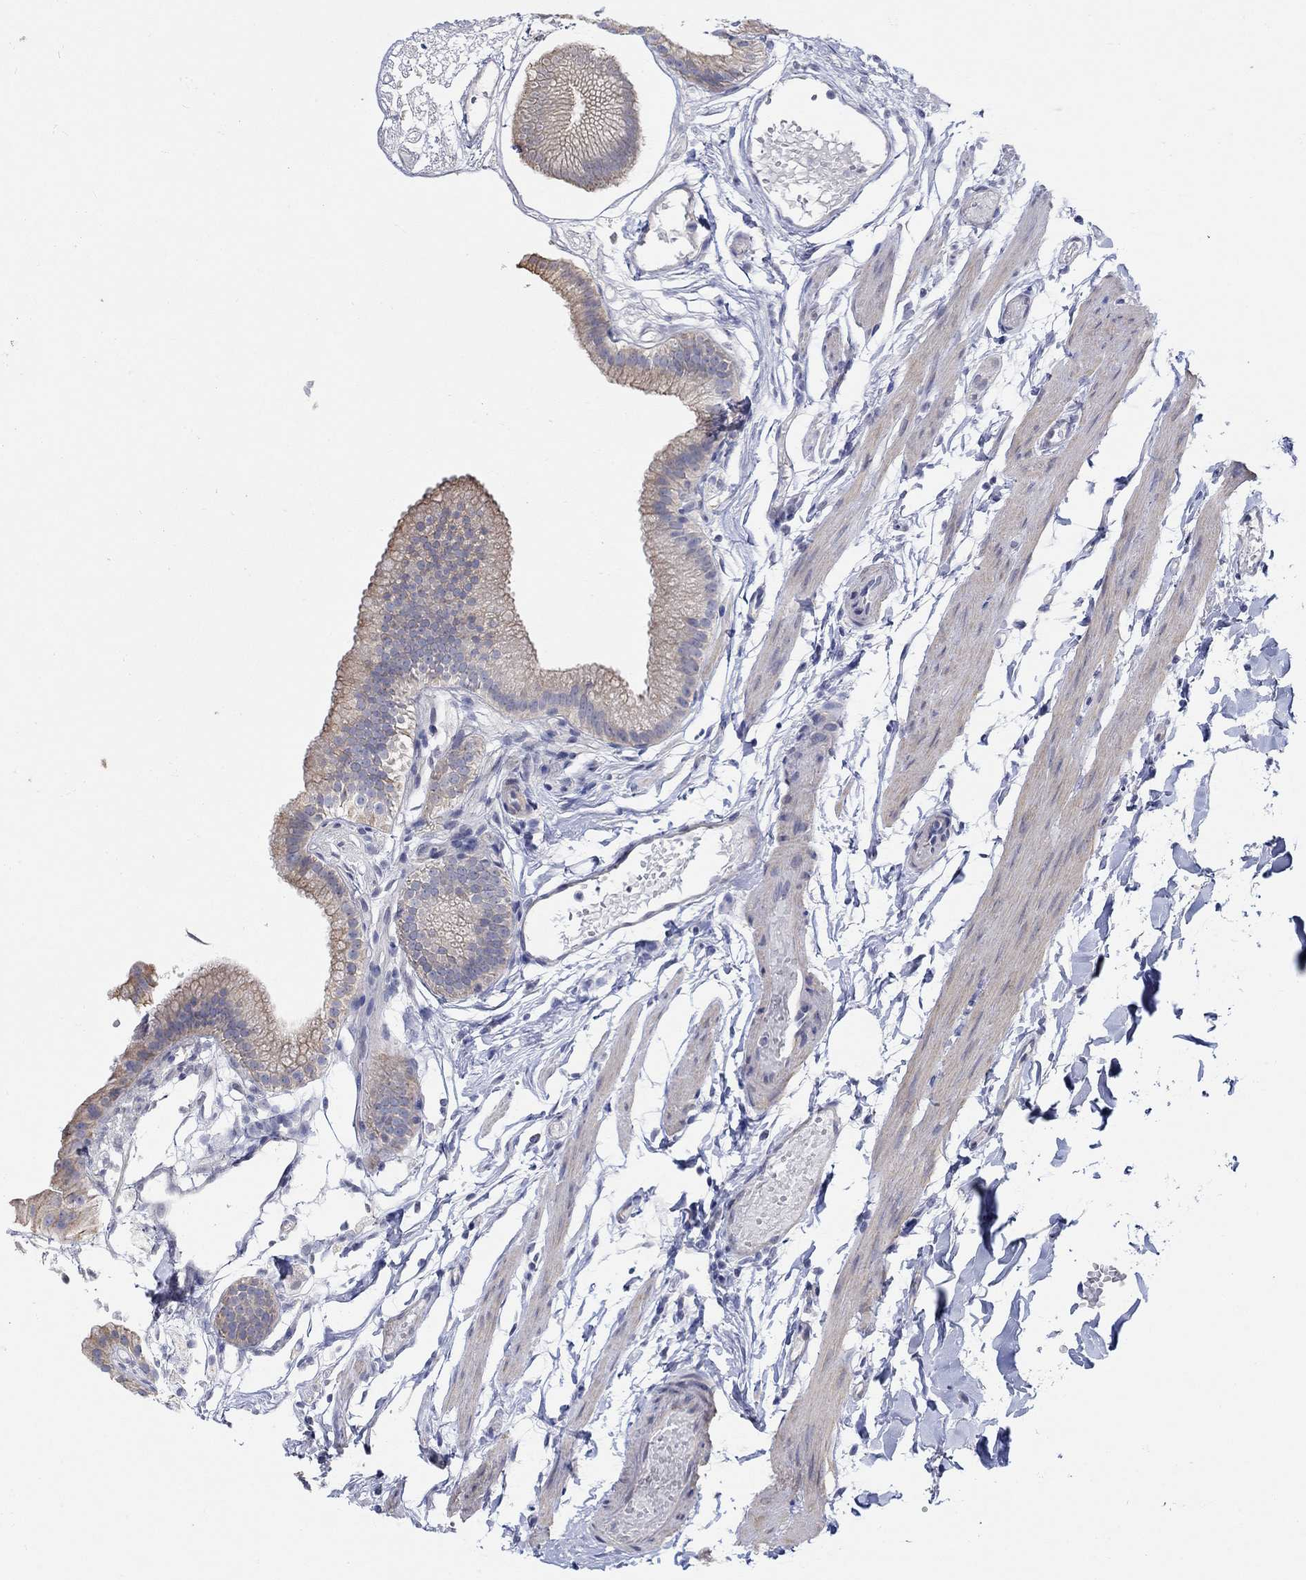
{"staining": {"intensity": "moderate", "quantity": "<25%", "location": "cytoplasmic/membranous"}, "tissue": "gallbladder", "cell_type": "Glandular cells", "image_type": "normal", "snomed": [{"axis": "morphology", "description": "Normal tissue, NOS"}, {"axis": "topography", "description": "Gallbladder"}], "caption": "A histopathology image of gallbladder stained for a protein demonstrates moderate cytoplasmic/membranous brown staining in glandular cells.", "gene": "KRT222", "patient": {"sex": "female", "age": 45}}